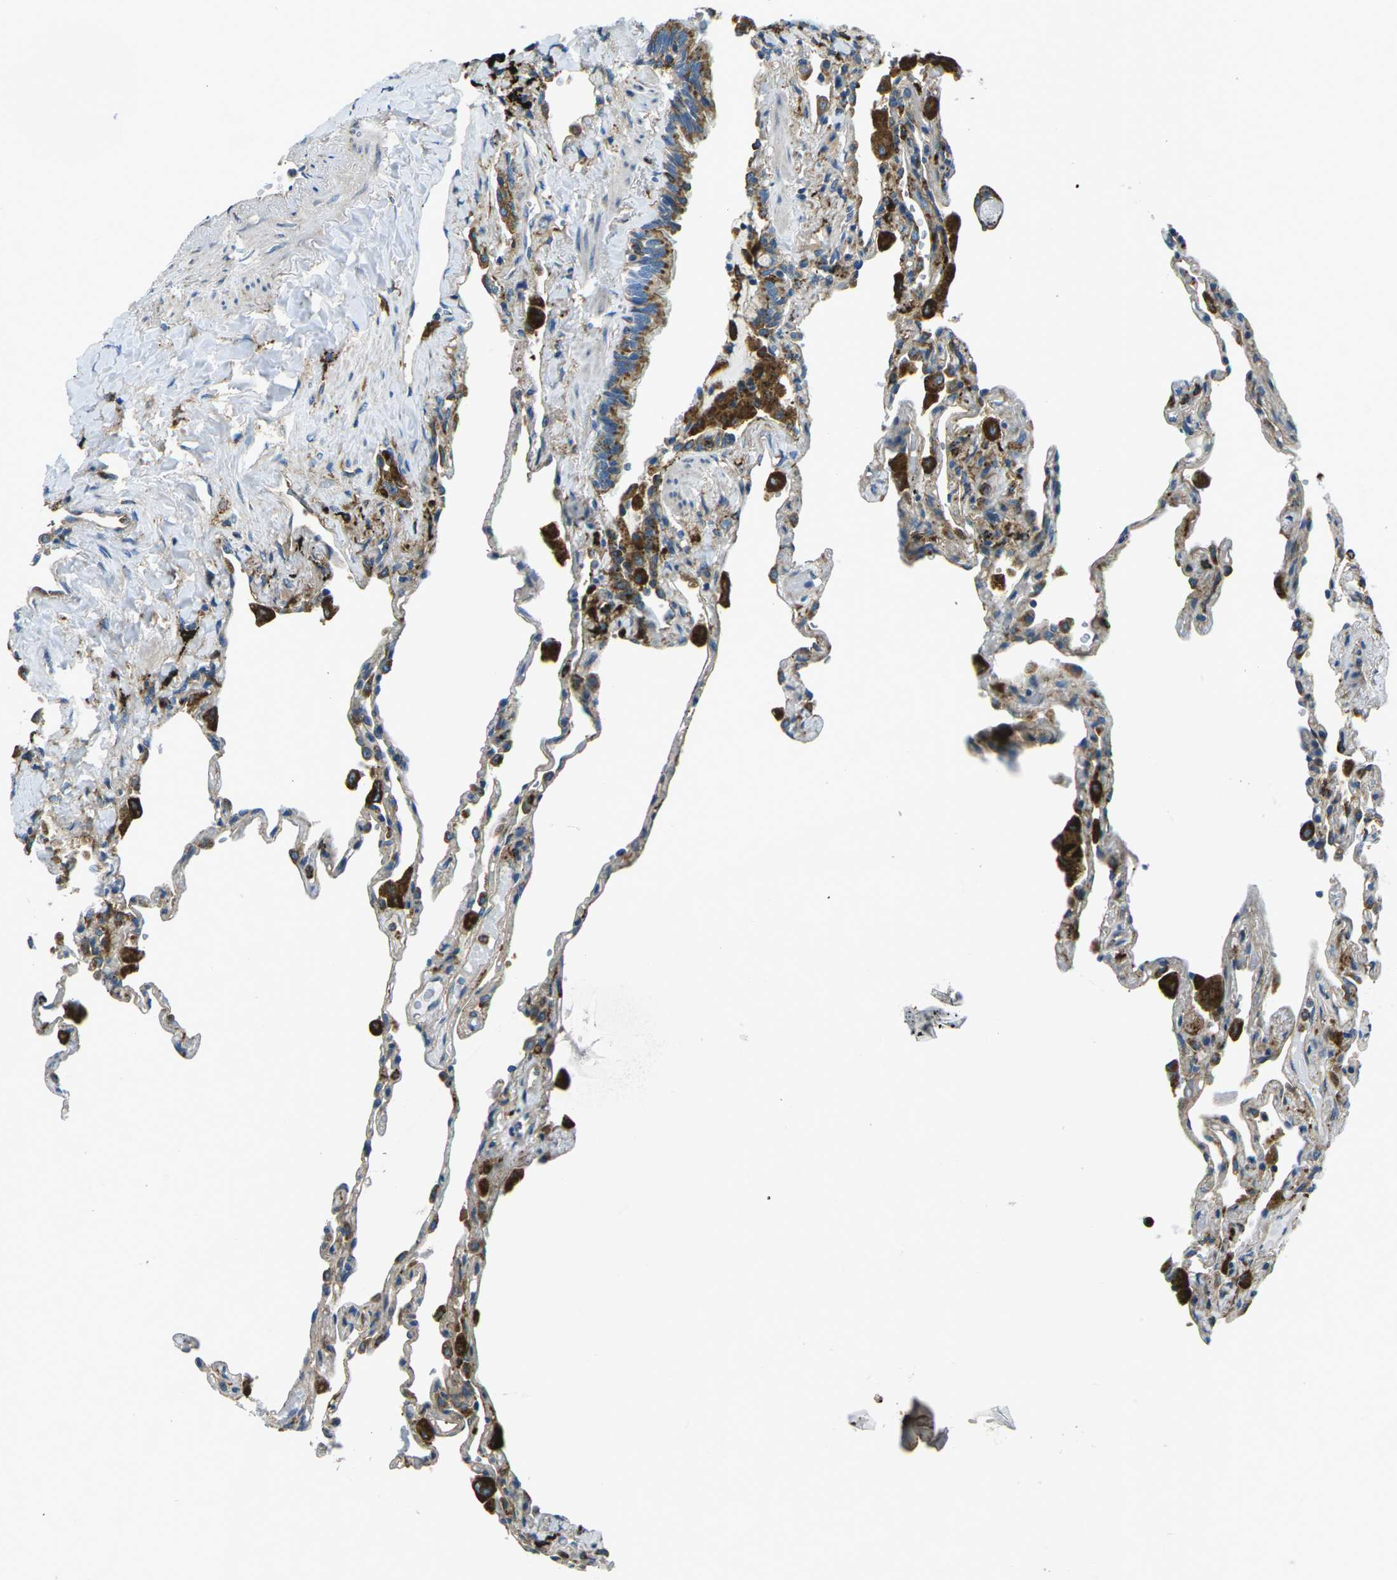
{"staining": {"intensity": "weak", "quantity": "25%-75%", "location": "cytoplasmic/membranous"}, "tissue": "lung", "cell_type": "Alveolar cells", "image_type": "normal", "snomed": [{"axis": "morphology", "description": "Normal tissue, NOS"}, {"axis": "topography", "description": "Lung"}], "caption": "Weak cytoplasmic/membranous positivity is appreciated in about 25%-75% of alveolar cells in unremarkable lung. The staining was performed using DAB to visualize the protein expression in brown, while the nuclei were stained in blue with hematoxylin (Magnification: 20x).", "gene": "CDK17", "patient": {"sex": "male", "age": 59}}